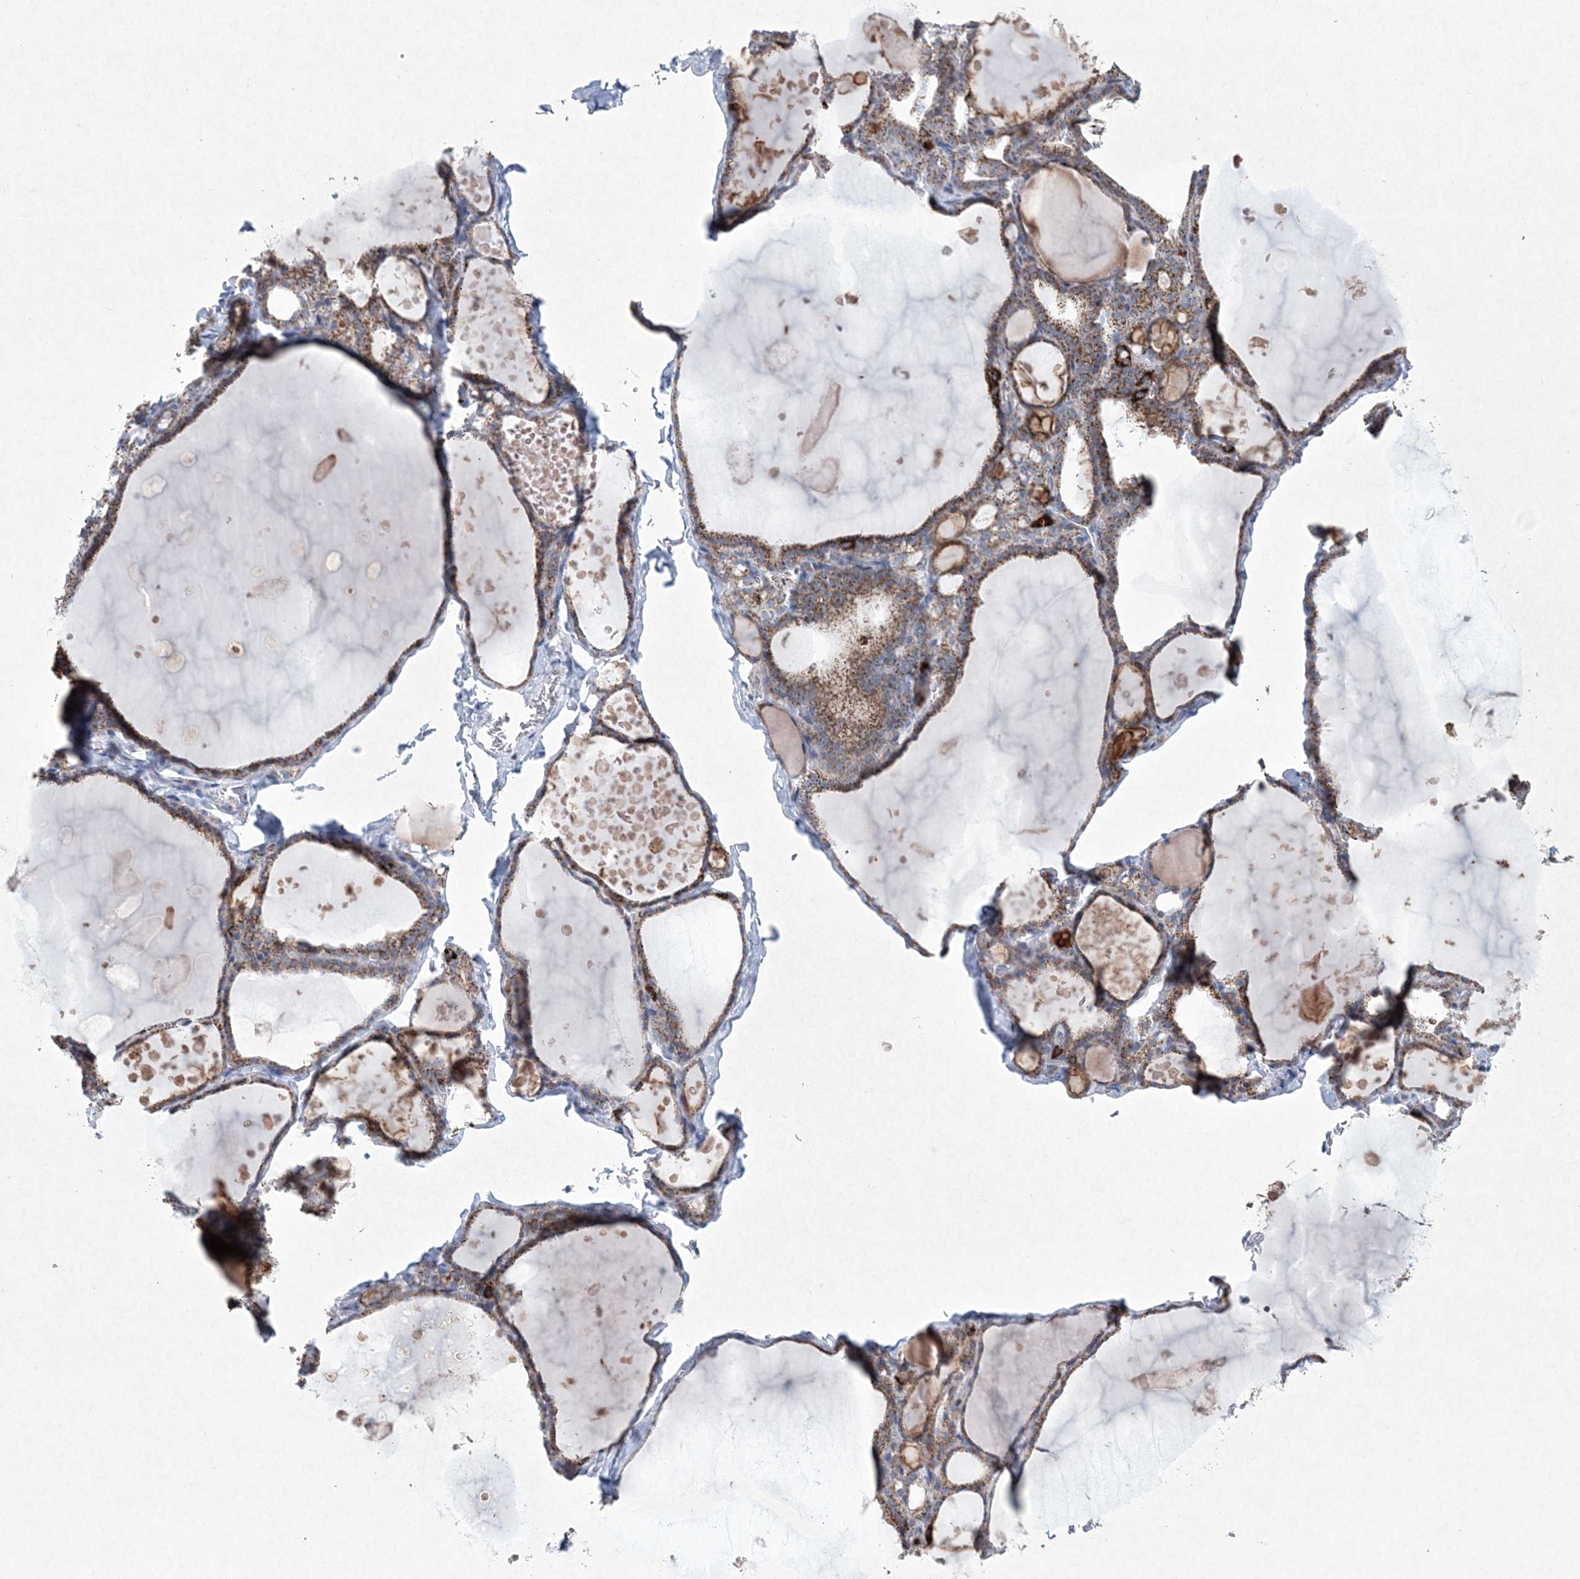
{"staining": {"intensity": "moderate", "quantity": ">75%", "location": "cytoplasmic/membranous"}, "tissue": "thyroid gland", "cell_type": "Glandular cells", "image_type": "normal", "snomed": [{"axis": "morphology", "description": "Normal tissue, NOS"}, {"axis": "topography", "description": "Thyroid gland"}], "caption": "Unremarkable thyroid gland exhibits moderate cytoplasmic/membranous positivity in about >75% of glandular cells The protein of interest is shown in brown color, while the nuclei are stained blue..", "gene": "CES4A", "patient": {"sex": "male", "age": 56}}